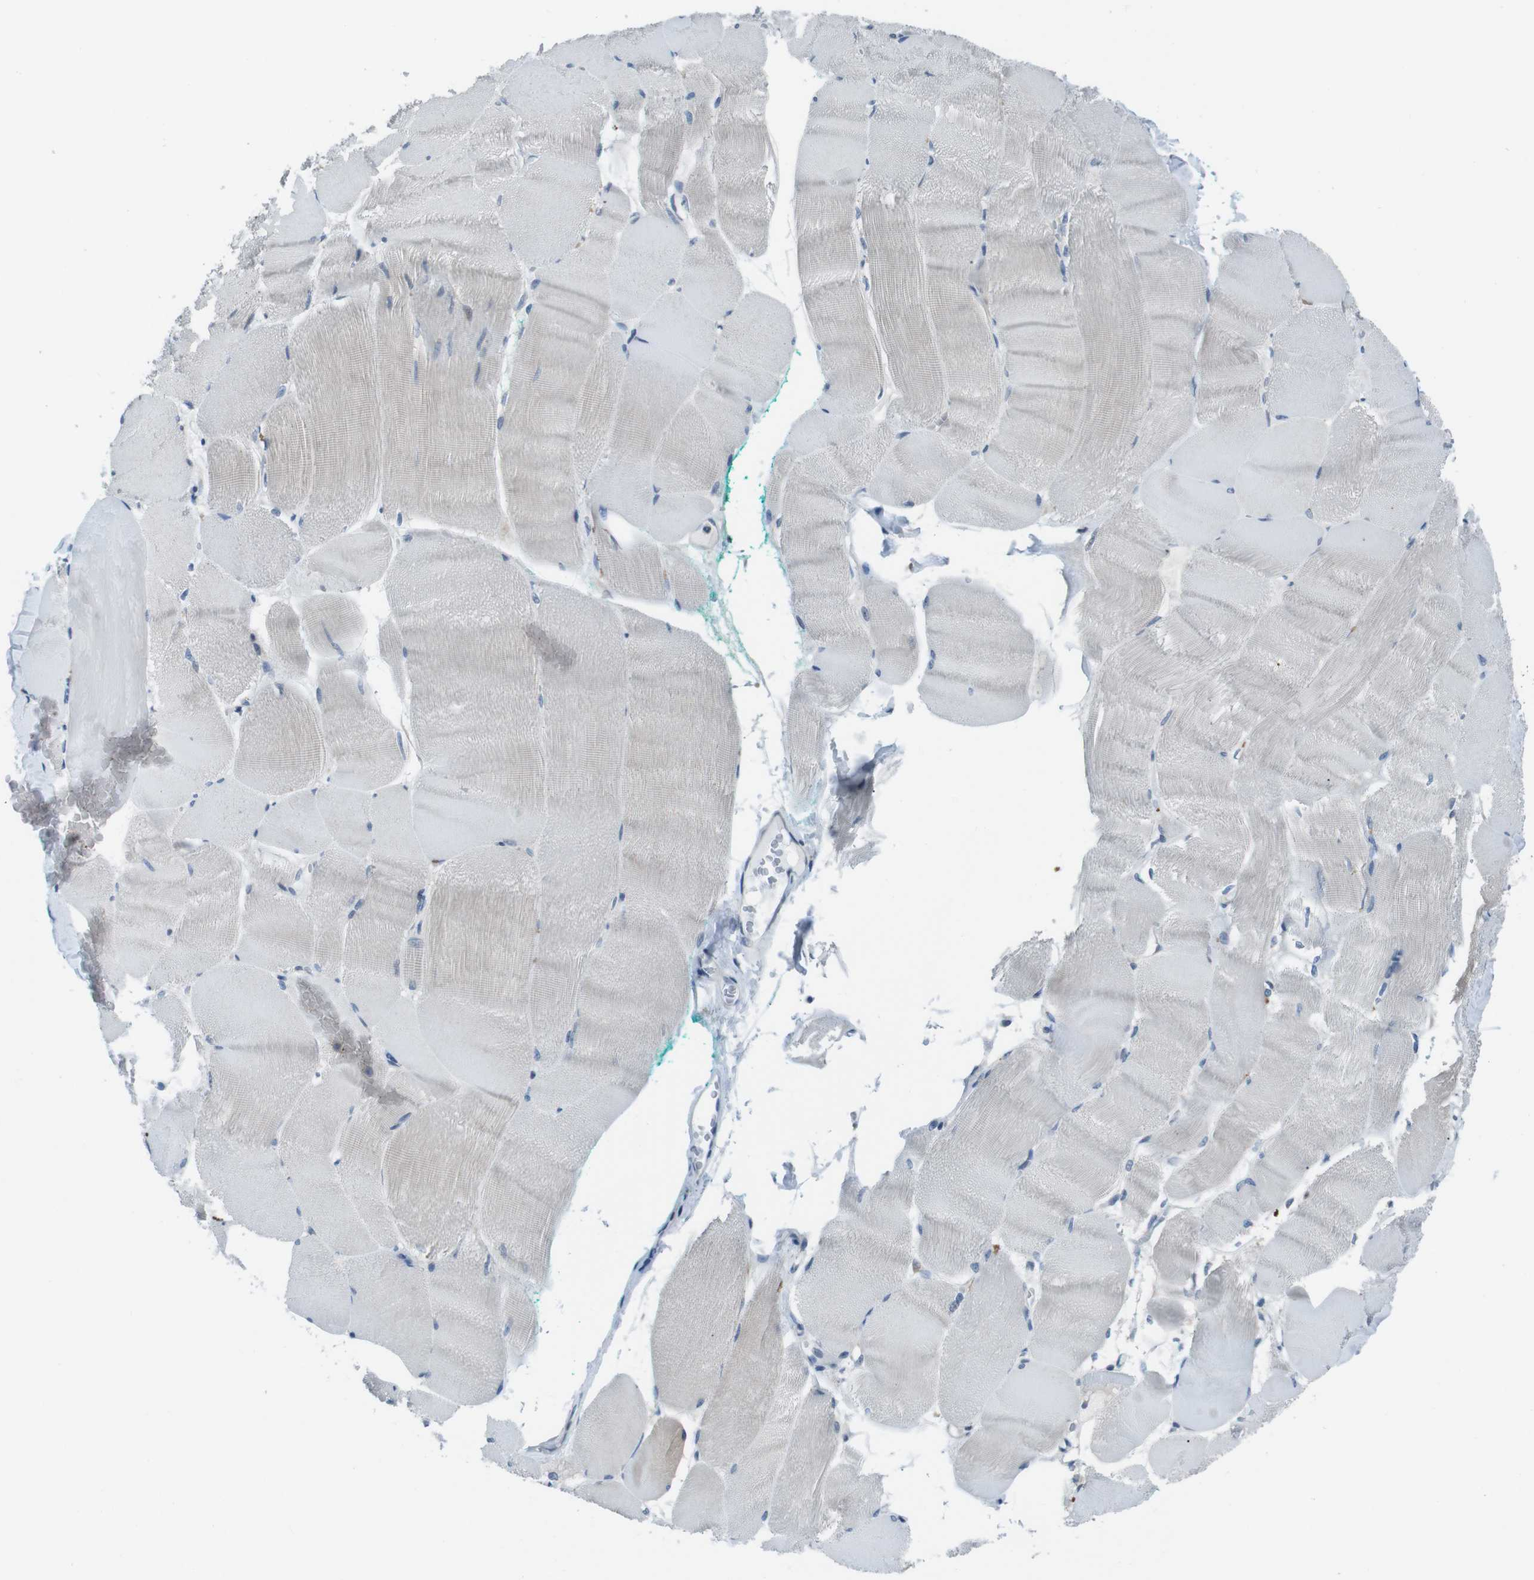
{"staining": {"intensity": "negative", "quantity": "none", "location": "none"}, "tissue": "skeletal muscle", "cell_type": "Myocytes", "image_type": "normal", "snomed": [{"axis": "morphology", "description": "Normal tissue, NOS"}, {"axis": "morphology", "description": "Squamous cell carcinoma, NOS"}, {"axis": "topography", "description": "Skeletal muscle"}], "caption": "A high-resolution micrograph shows immunohistochemistry staining of unremarkable skeletal muscle, which shows no significant staining in myocytes. (DAB immunohistochemistry visualized using brightfield microscopy, high magnification).", "gene": "LRP5", "patient": {"sex": "male", "age": 51}}